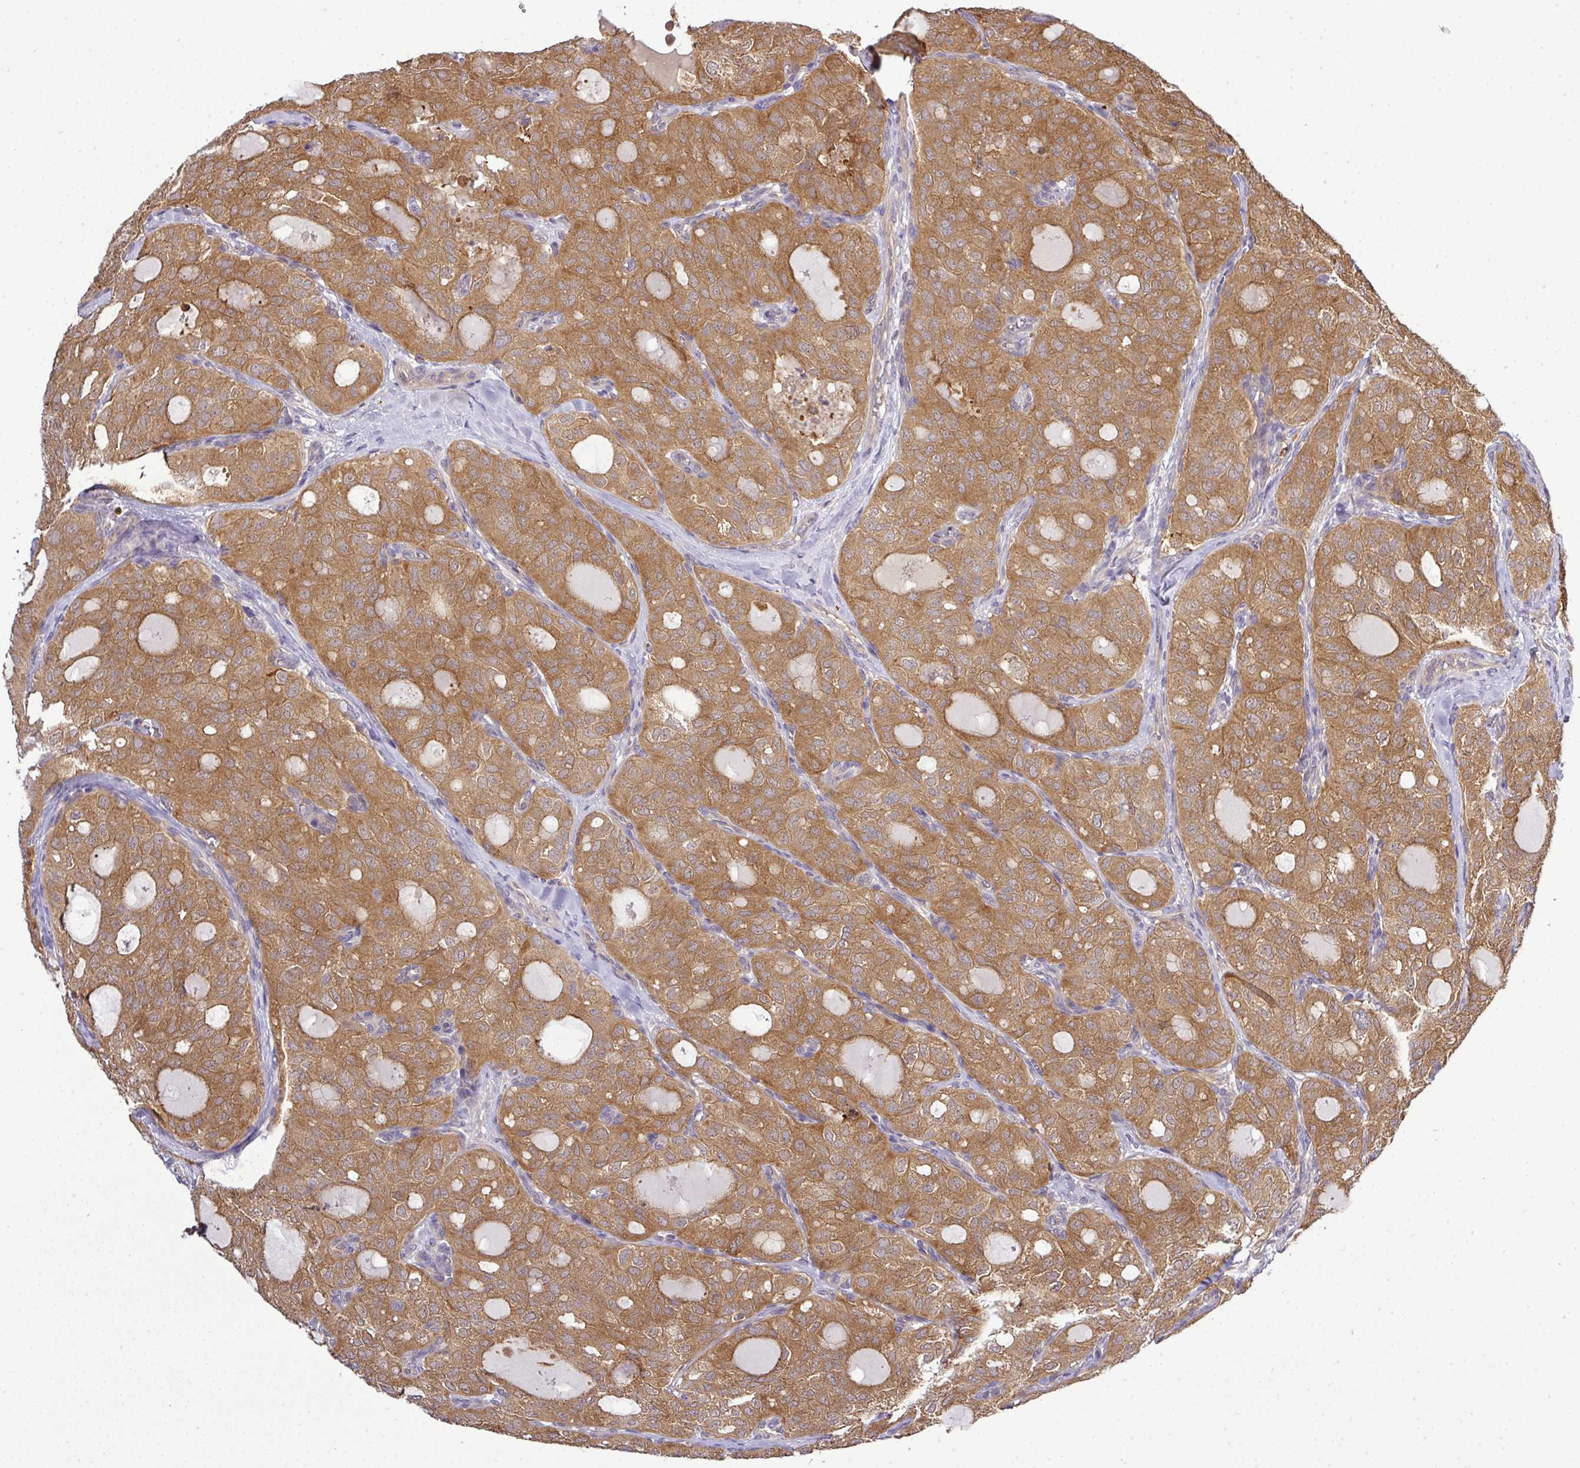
{"staining": {"intensity": "moderate", "quantity": ">75%", "location": "cytoplasmic/membranous"}, "tissue": "thyroid cancer", "cell_type": "Tumor cells", "image_type": "cancer", "snomed": [{"axis": "morphology", "description": "Follicular adenoma carcinoma, NOS"}, {"axis": "topography", "description": "Thyroid gland"}], "caption": "Human thyroid follicular adenoma carcinoma stained with a protein marker displays moderate staining in tumor cells.", "gene": "TMEM107", "patient": {"sex": "male", "age": 75}}